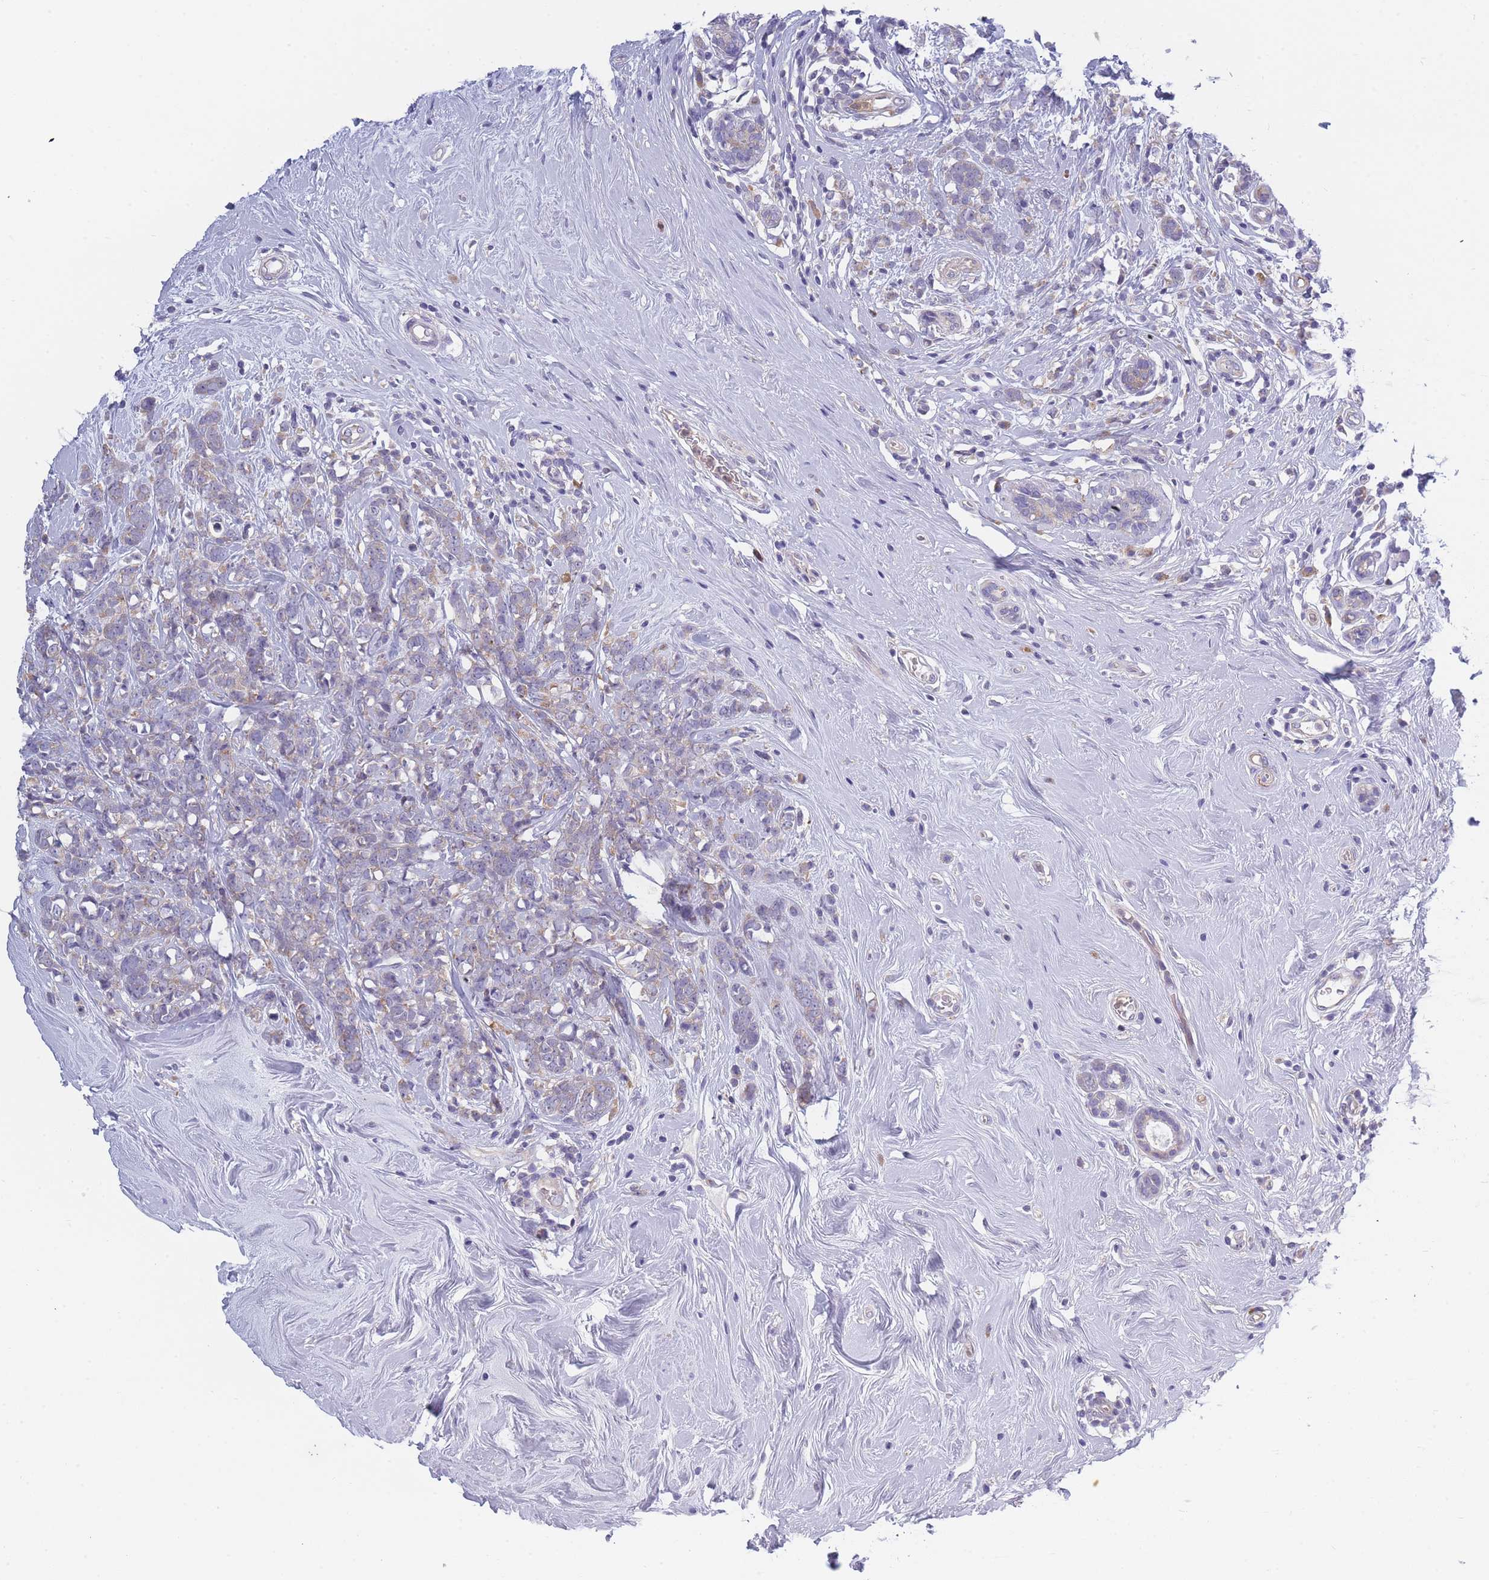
{"staining": {"intensity": "weak", "quantity": "<25%", "location": "cytoplasmic/membranous"}, "tissue": "breast cancer", "cell_type": "Tumor cells", "image_type": "cancer", "snomed": [{"axis": "morphology", "description": "Lobular carcinoma"}, {"axis": "topography", "description": "Breast"}], "caption": "Tumor cells are negative for protein expression in human breast cancer.", "gene": "NDUFAF6", "patient": {"sex": "female", "age": 58}}